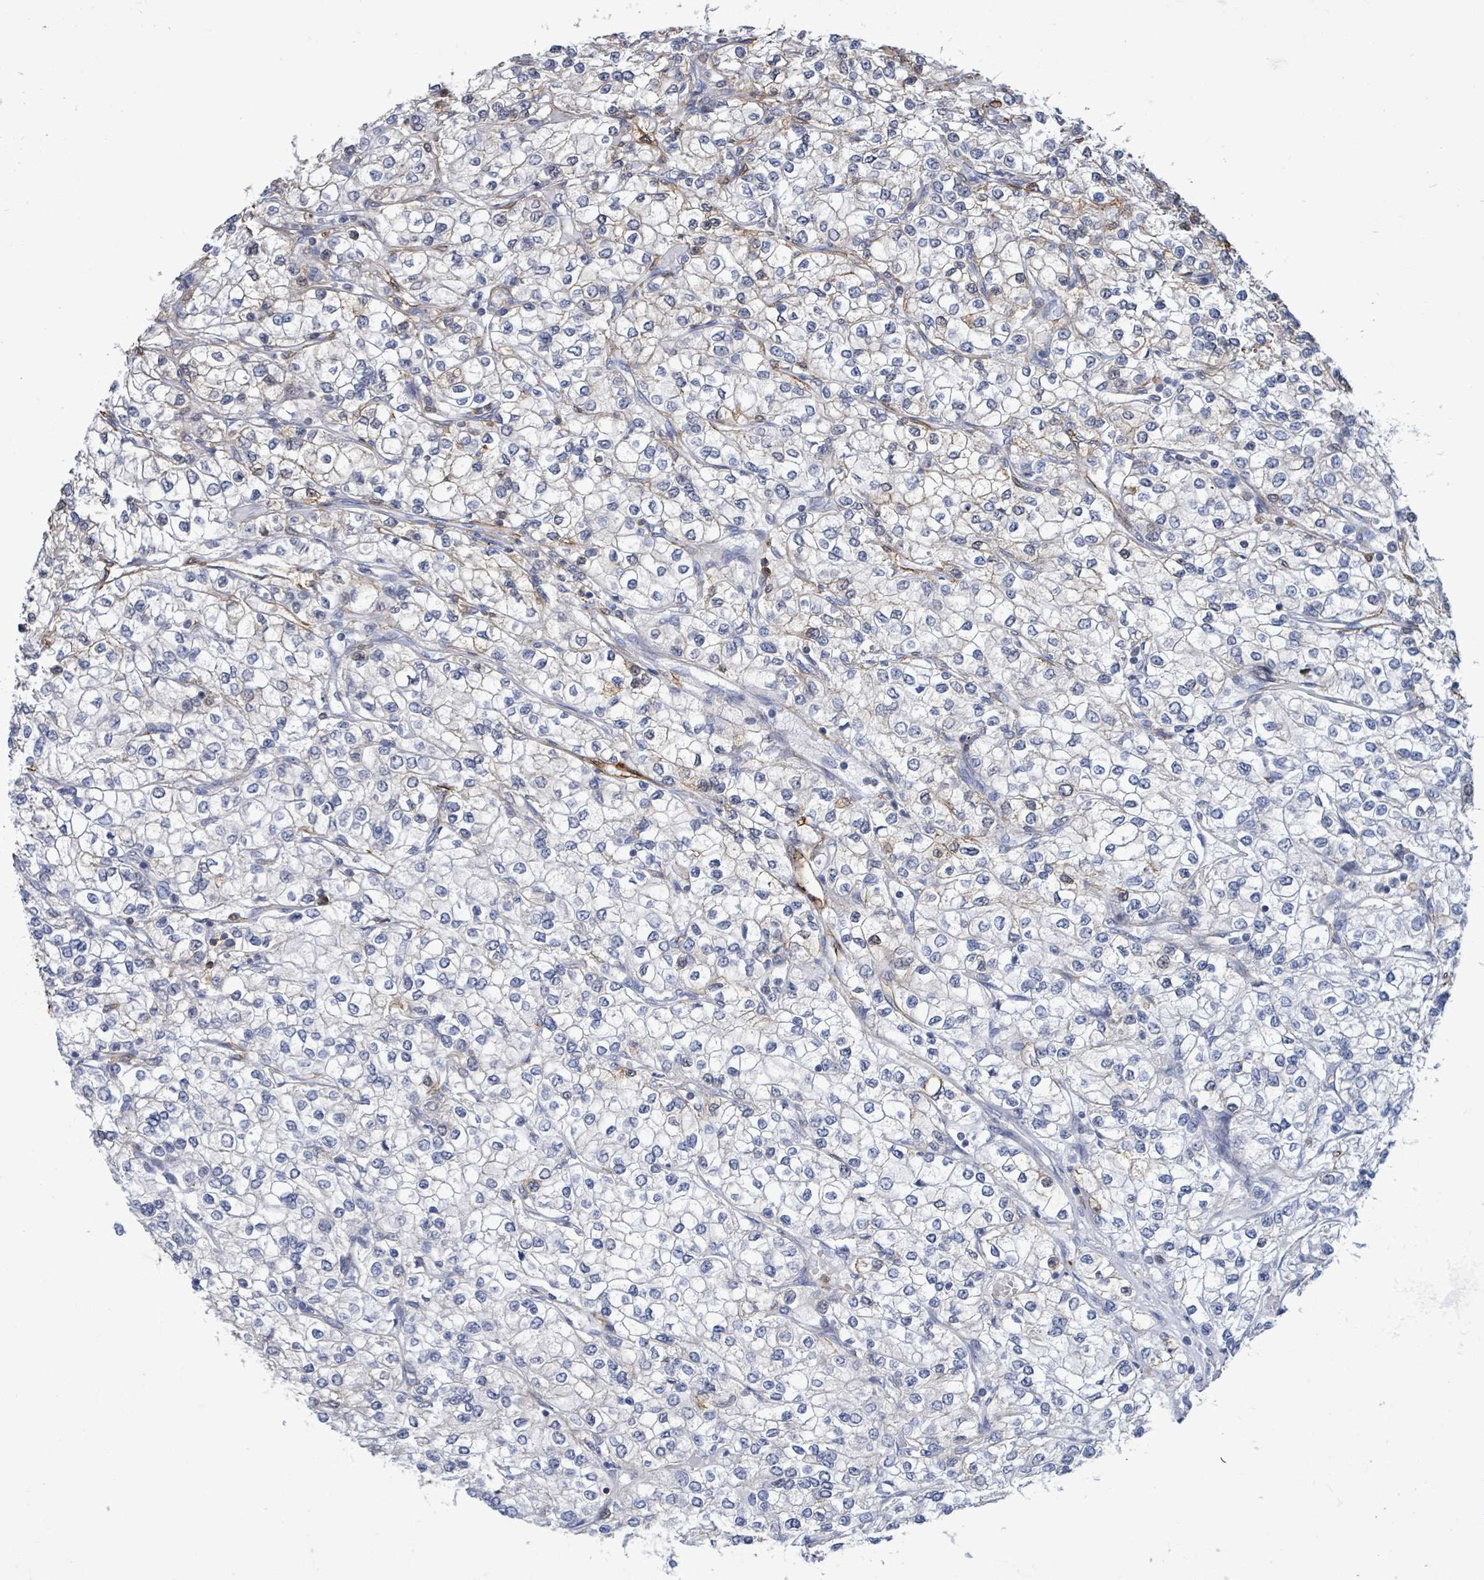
{"staining": {"intensity": "weak", "quantity": "<25%", "location": "cytoplasmic/membranous"}, "tissue": "renal cancer", "cell_type": "Tumor cells", "image_type": "cancer", "snomed": [{"axis": "morphology", "description": "Adenocarcinoma, NOS"}, {"axis": "topography", "description": "Kidney"}], "caption": "IHC of human renal cancer (adenocarcinoma) reveals no expression in tumor cells.", "gene": "PRKRIP1", "patient": {"sex": "male", "age": 80}}